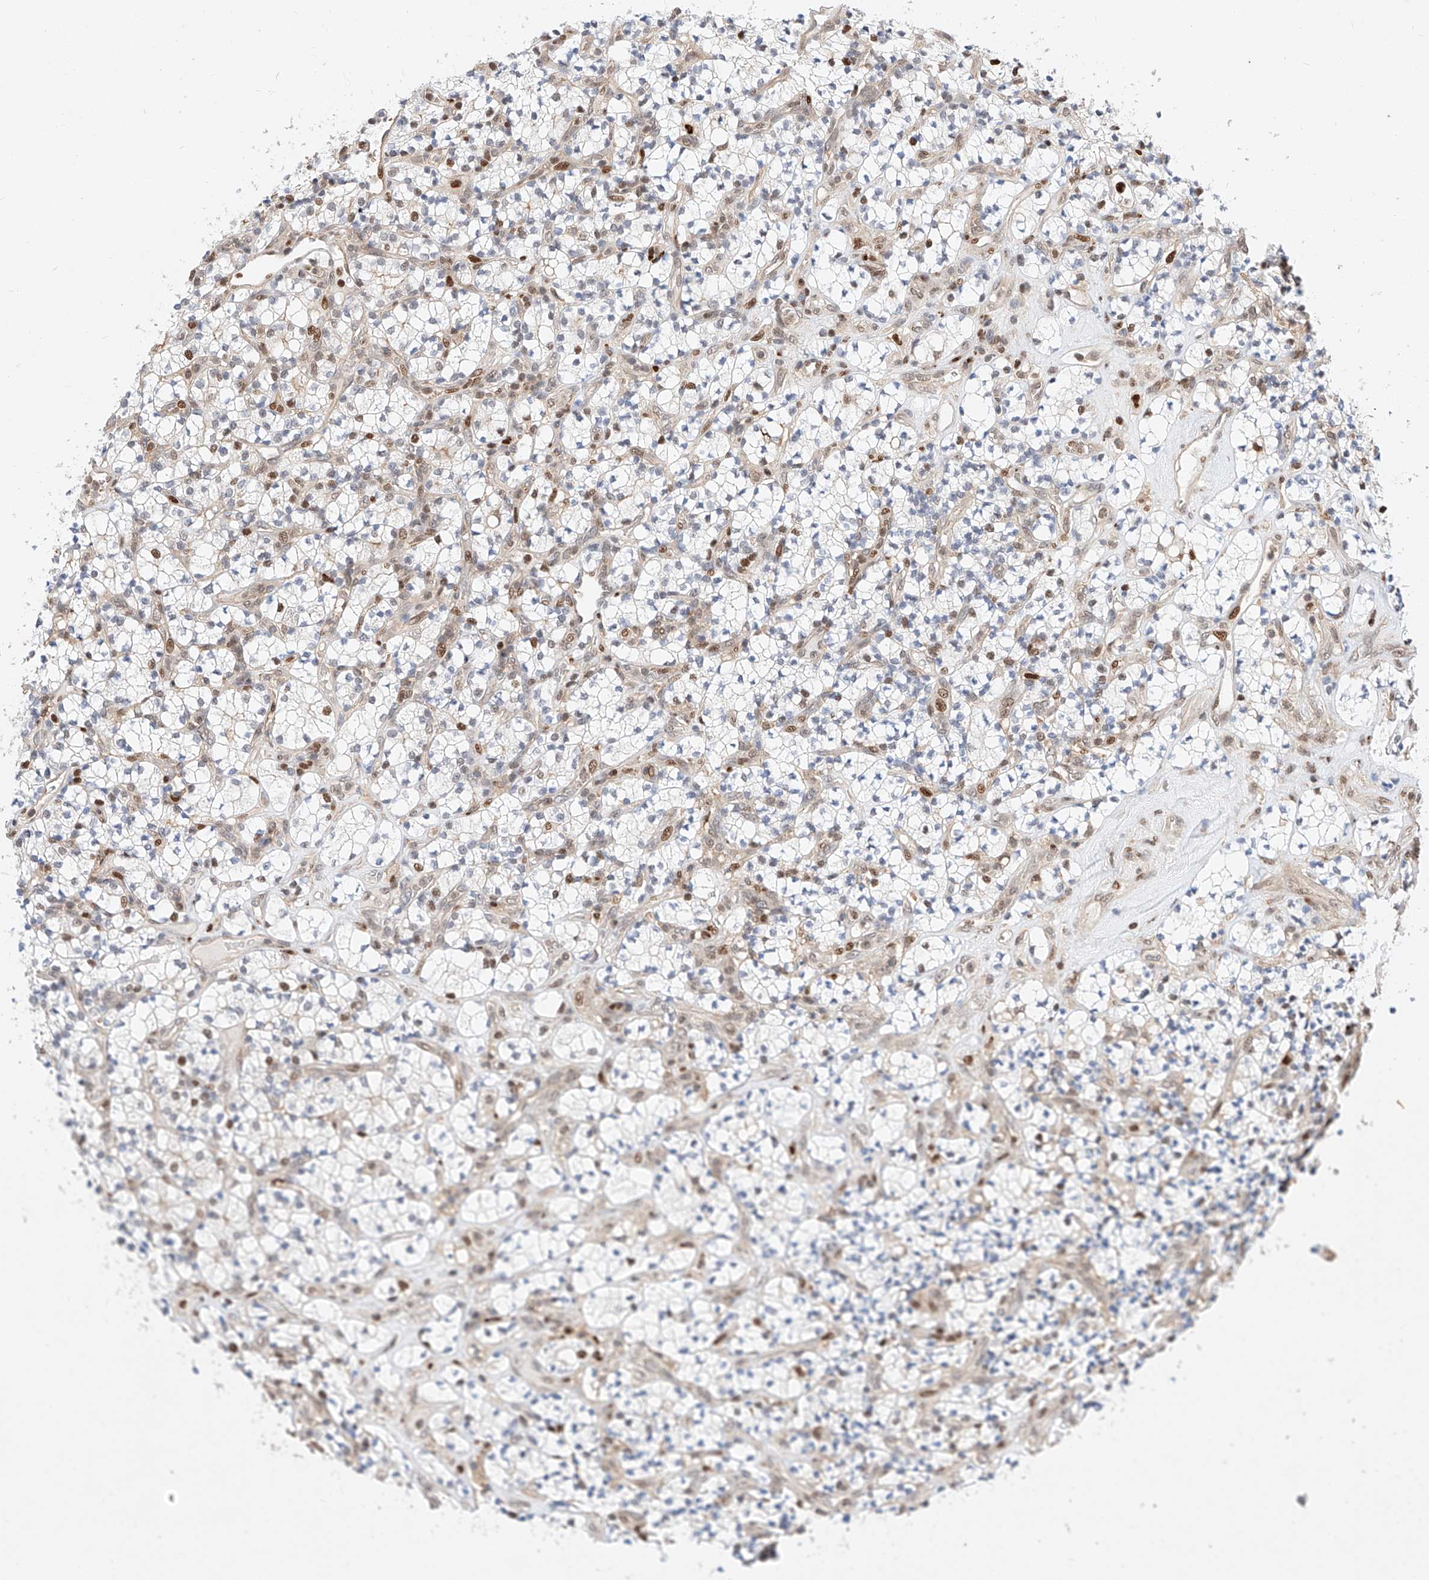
{"staining": {"intensity": "negative", "quantity": "none", "location": "none"}, "tissue": "renal cancer", "cell_type": "Tumor cells", "image_type": "cancer", "snomed": [{"axis": "morphology", "description": "Adenocarcinoma, NOS"}, {"axis": "topography", "description": "Kidney"}], "caption": "IHC of human adenocarcinoma (renal) demonstrates no staining in tumor cells.", "gene": "HDAC9", "patient": {"sex": "male", "age": 77}}